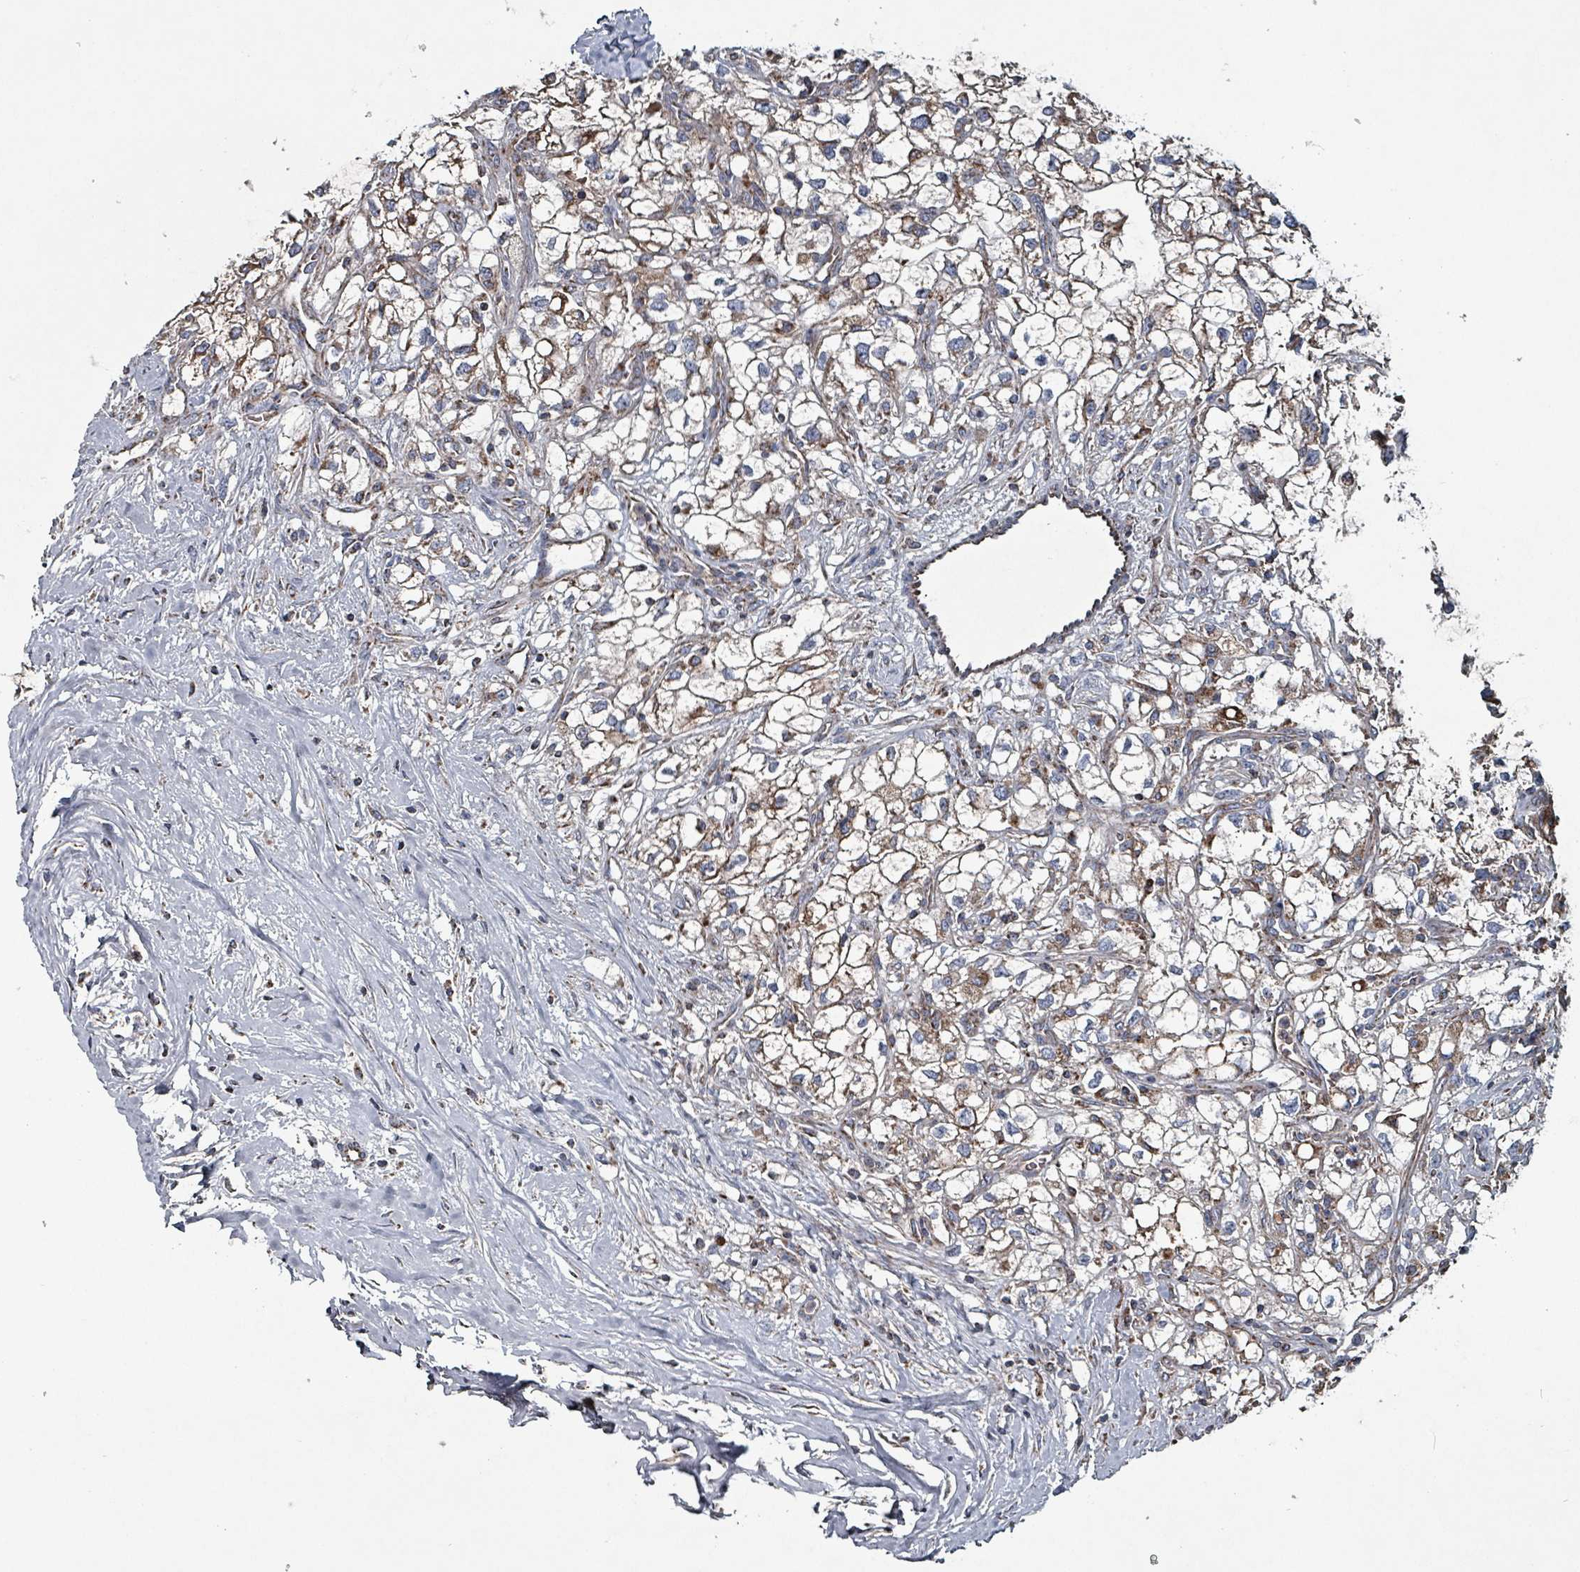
{"staining": {"intensity": "moderate", "quantity": ">75%", "location": "cytoplasmic/membranous"}, "tissue": "renal cancer", "cell_type": "Tumor cells", "image_type": "cancer", "snomed": [{"axis": "morphology", "description": "Adenocarcinoma, NOS"}, {"axis": "topography", "description": "Kidney"}], "caption": "Renal cancer (adenocarcinoma) stained with a protein marker exhibits moderate staining in tumor cells.", "gene": "ABHD18", "patient": {"sex": "male", "age": 59}}